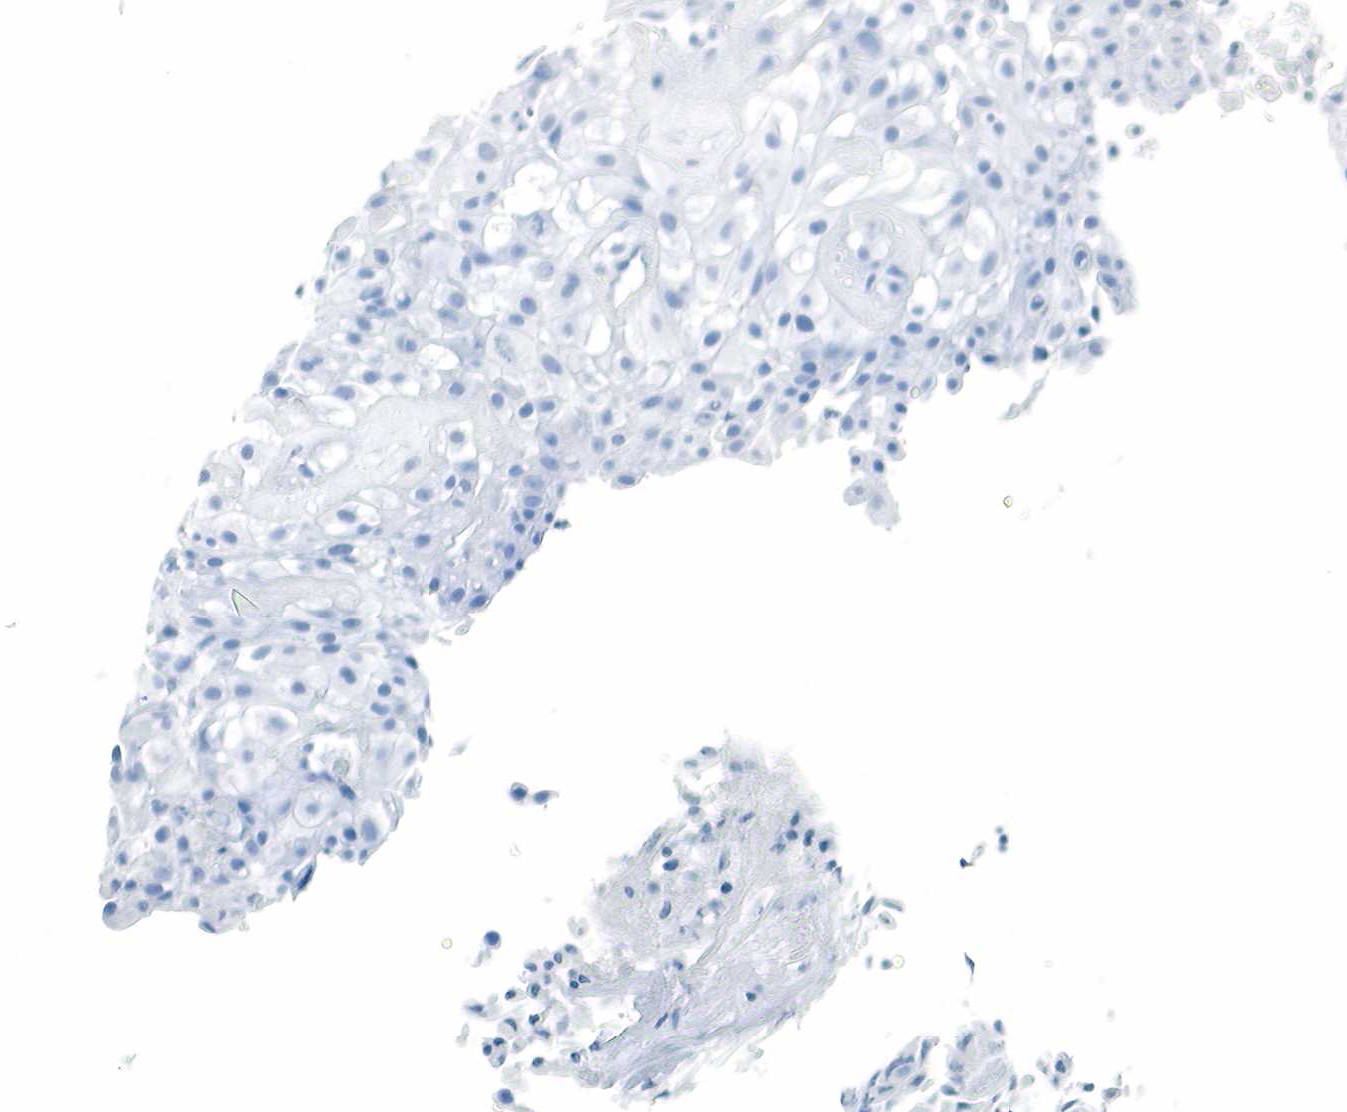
{"staining": {"intensity": "negative", "quantity": "none", "location": "none"}, "tissue": "urothelial cancer", "cell_type": "Tumor cells", "image_type": "cancer", "snomed": [{"axis": "morphology", "description": "Urothelial carcinoma, High grade"}, {"axis": "topography", "description": "Urinary bladder"}], "caption": "Histopathology image shows no protein expression in tumor cells of urothelial cancer tissue.", "gene": "GCG", "patient": {"sex": "male", "age": 56}}